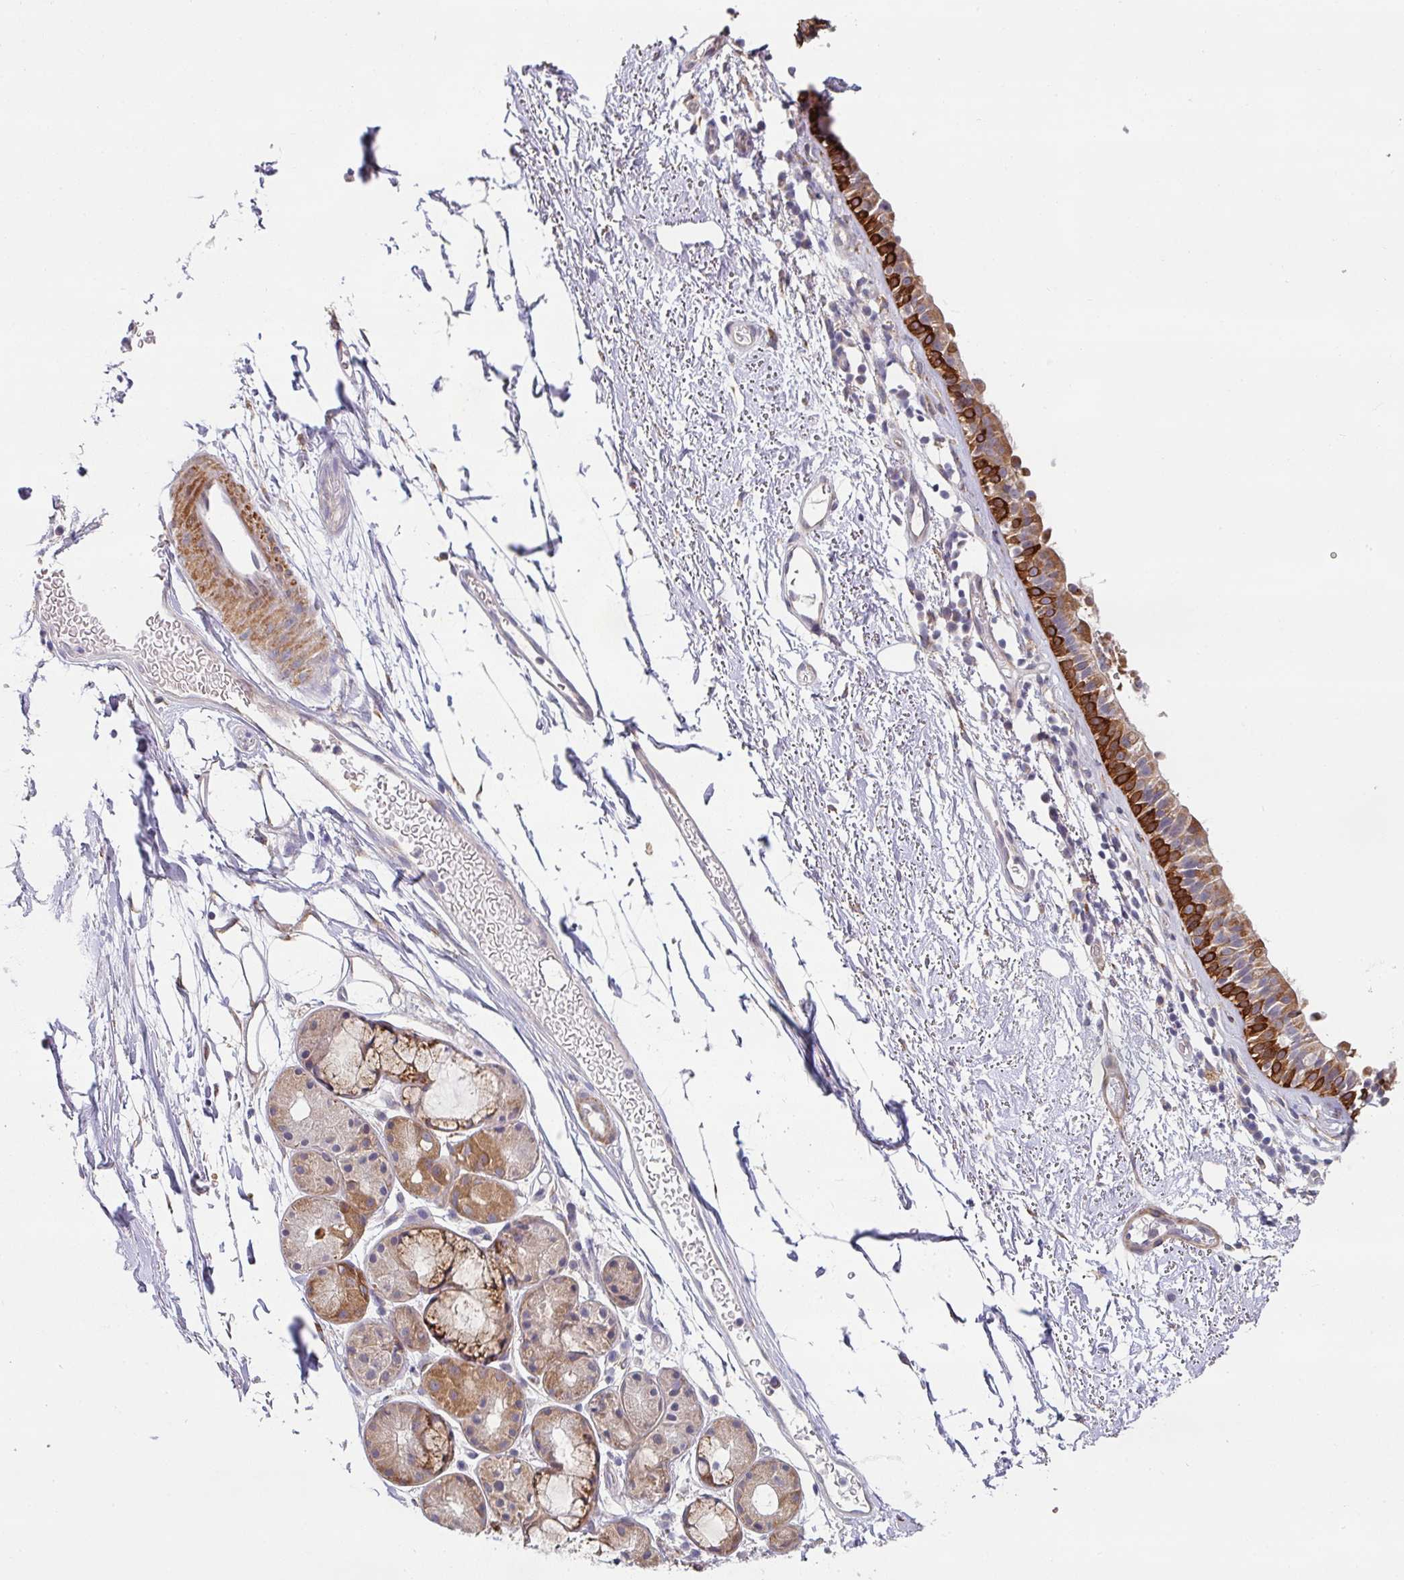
{"staining": {"intensity": "strong", "quantity": "<25%", "location": "cytoplasmic/membranous"}, "tissue": "nasopharynx", "cell_type": "Respiratory epithelial cells", "image_type": "normal", "snomed": [{"axis": "morphology", "description": "Normal tissue, NOS"}, {"axis": "topography", "description": "Cartilage tissue"}, {"axis": "topography", "description": "Nasopharynx"}], "caption": "The micrograph exhibits staining of unremarkable nasopharynx, revealing strong cytoplasmic/membranous protein staining (brown color) within respiratory epithelial cells.", "gene": "ZNF268", "patient": {"sex": "male", "age": 56}}